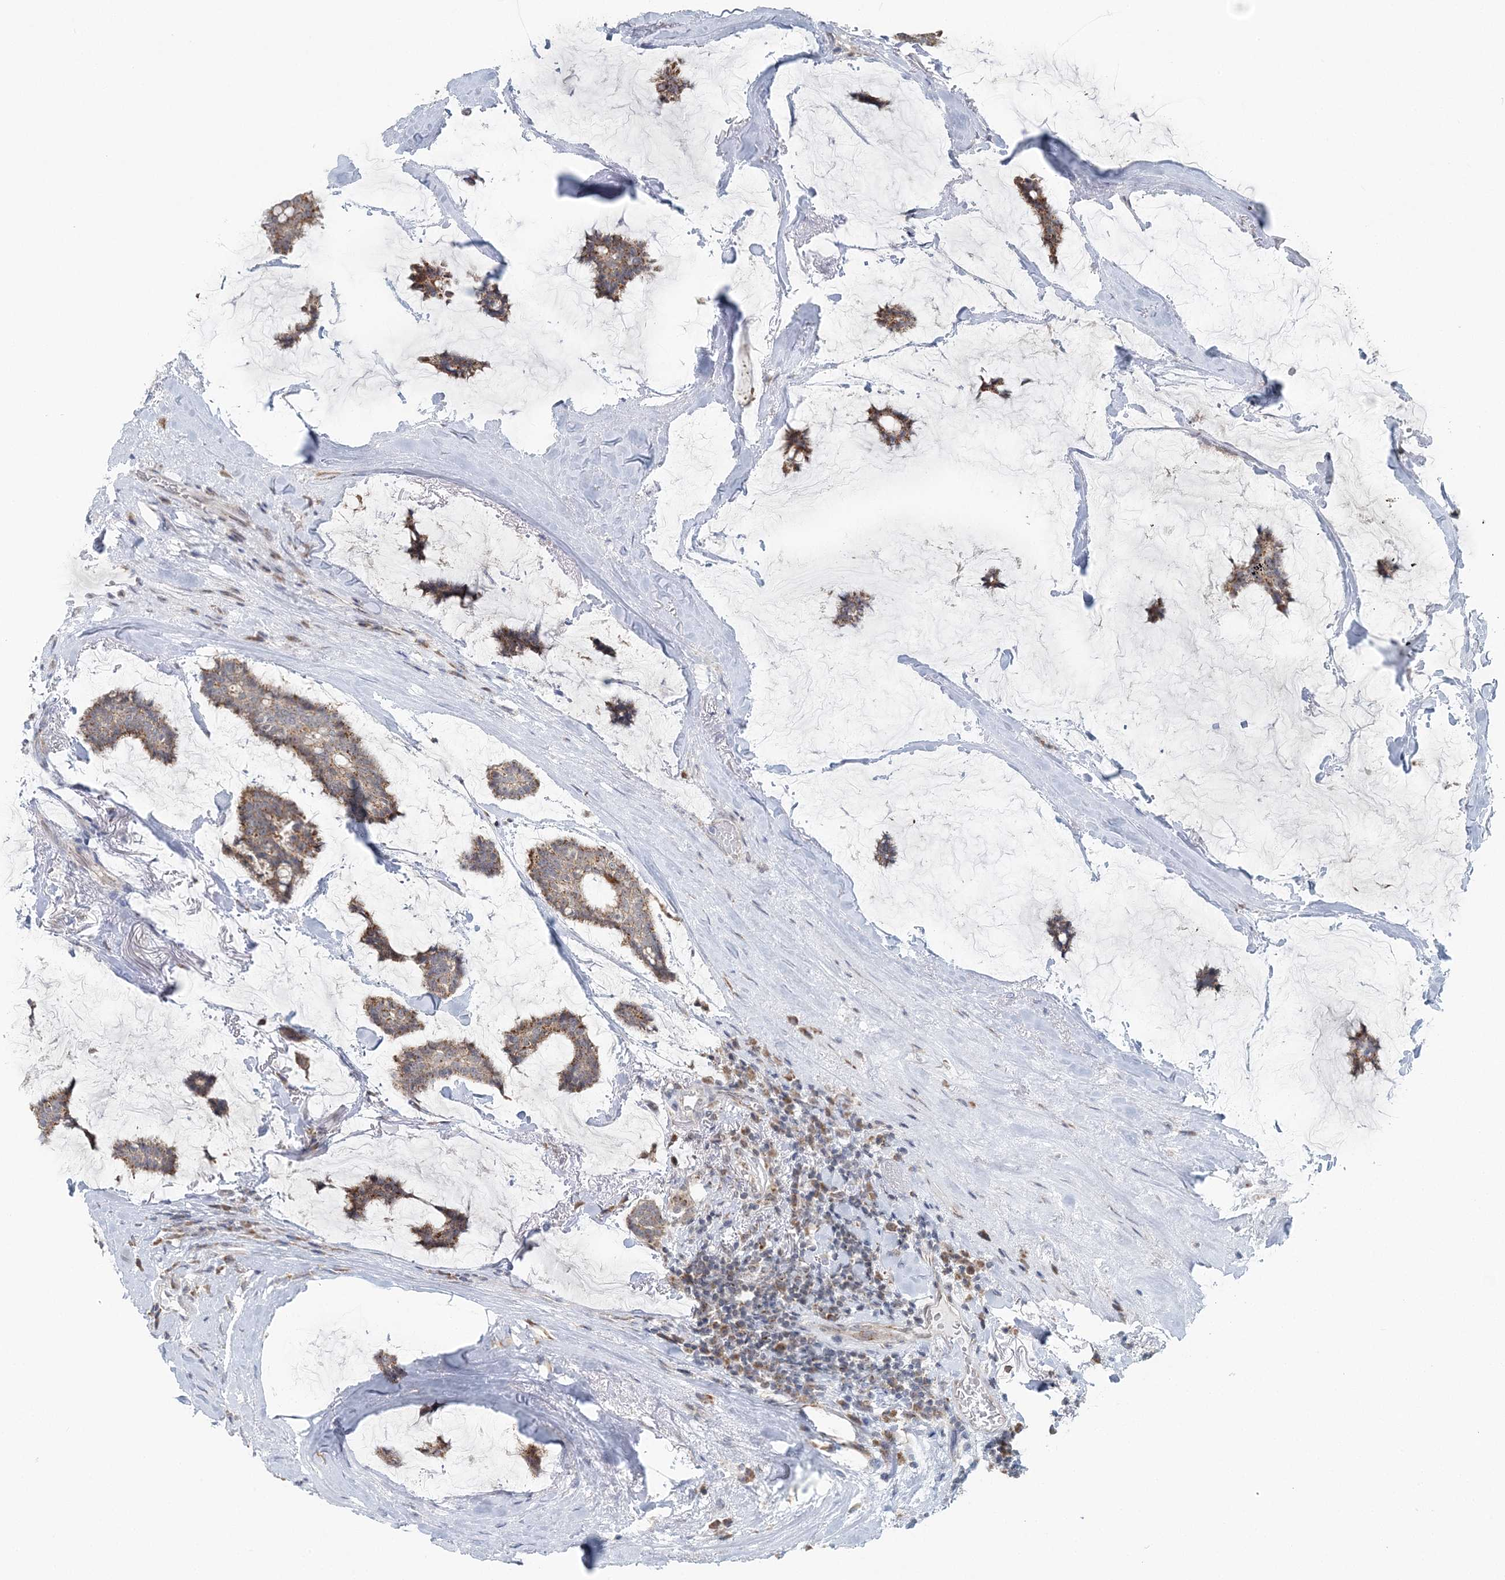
{"staining": {"intensity": "moderate", "quantity": ">75%", "location": "cytoplasmic/membranous"}, "tissue": "breast cancer", "cell_type": "Tumor cells", "image_type": "cancer", "snomed": [{"axis": "morphology", "description": "Duct carcinoma"}, {"axis": "topography", "description": "Breast"}], "caption": "The photomicrograph reveals immunohistochemical staining of breast intraductal carcinoma. There is moderate cytoplasmic/membranous positivity is present in approximately >75% of tumor cells.", "gene": "RNF150", "patient": {"sex": "female", "age": 93}}